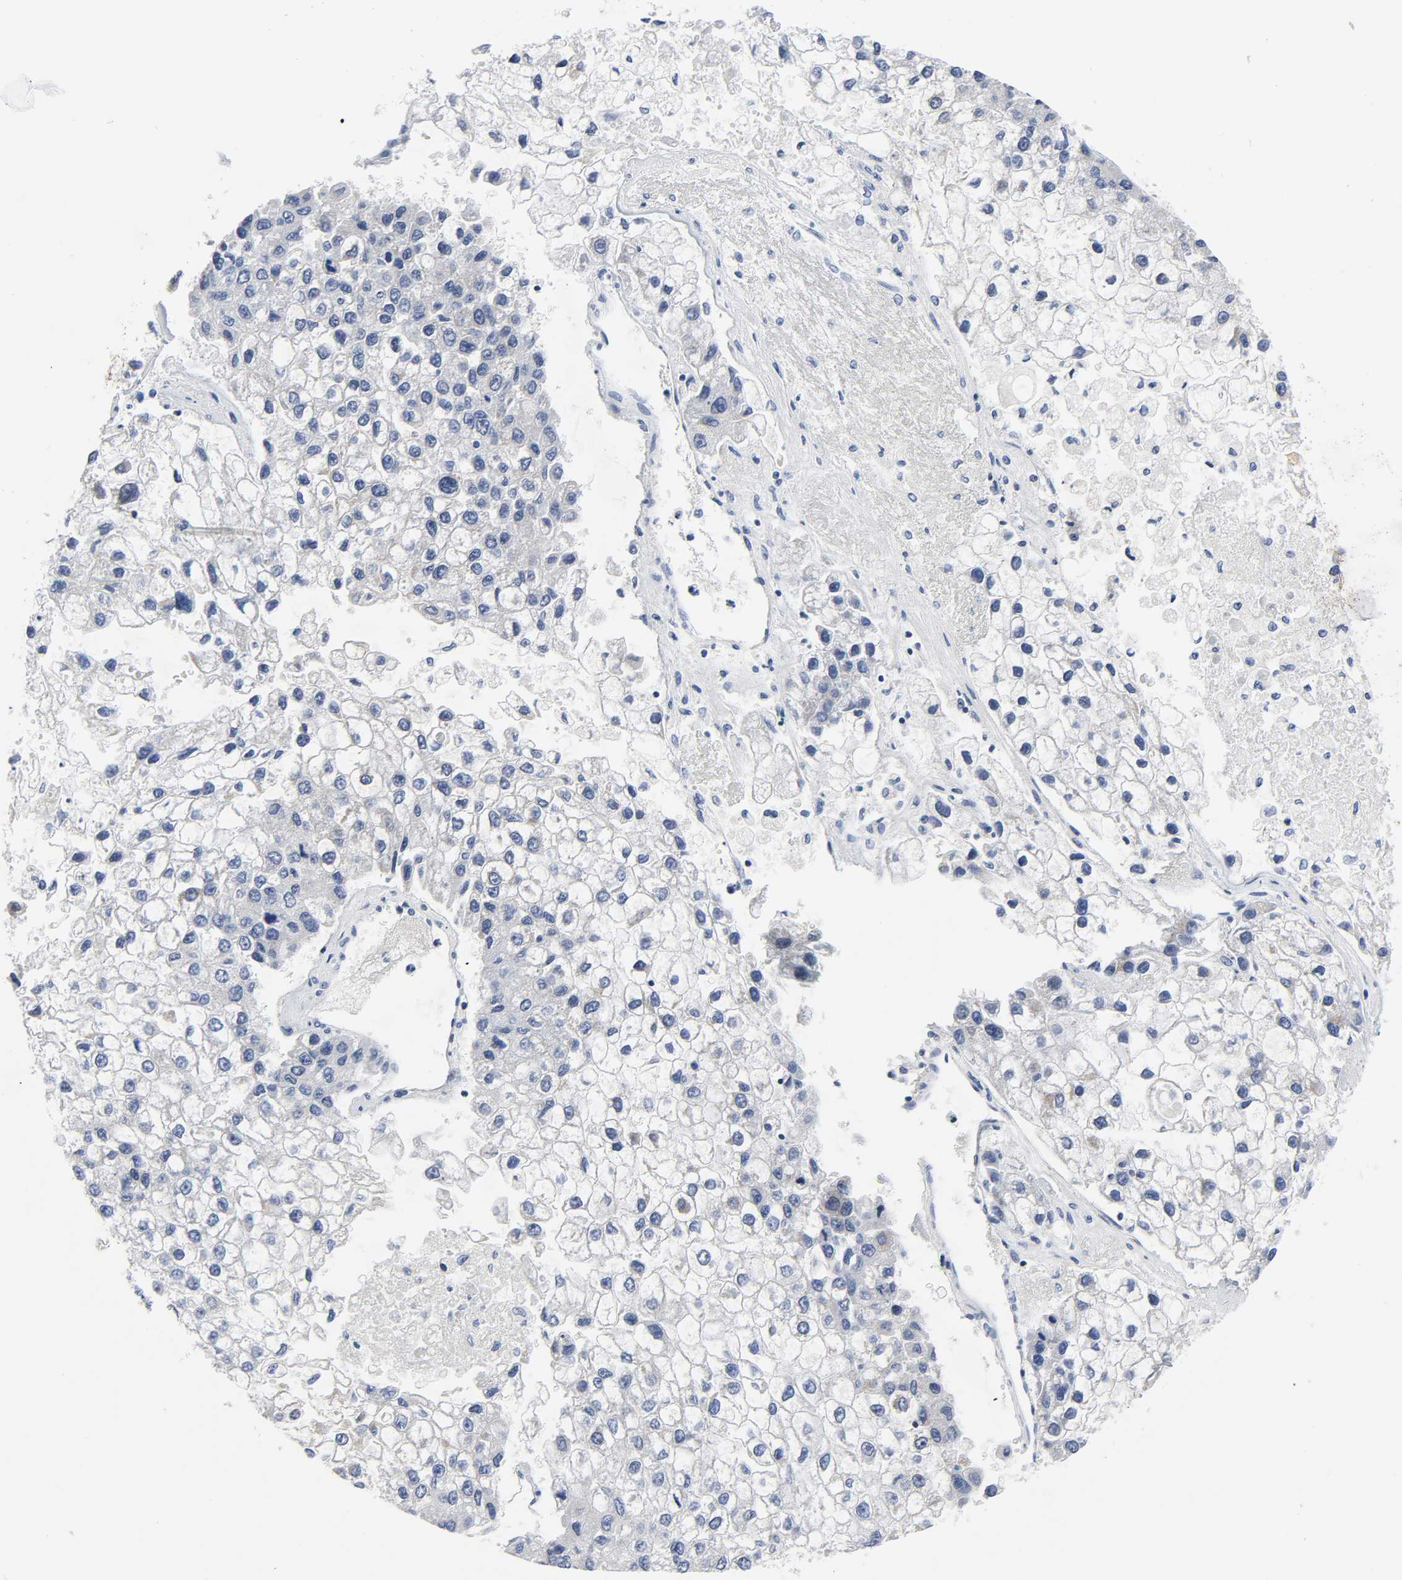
{"staining": {"intensity": "negative", "quantity": "none", "location": "none"}, "tissue": "liver cancer", "cell_type": "Tumor cells", "image_type": "cancer", "snomed": [{"axis": "morphology", "description": "Carcinoma, Hepatocellular, NOS"}, {"axis": "topography", "description": "Liver"}], "caption": "Tumor cells show no significant expression in liver hepatocellular carcinoma.", "gene": "WEE1", "patient": {"sex": "female", "age": 66}}